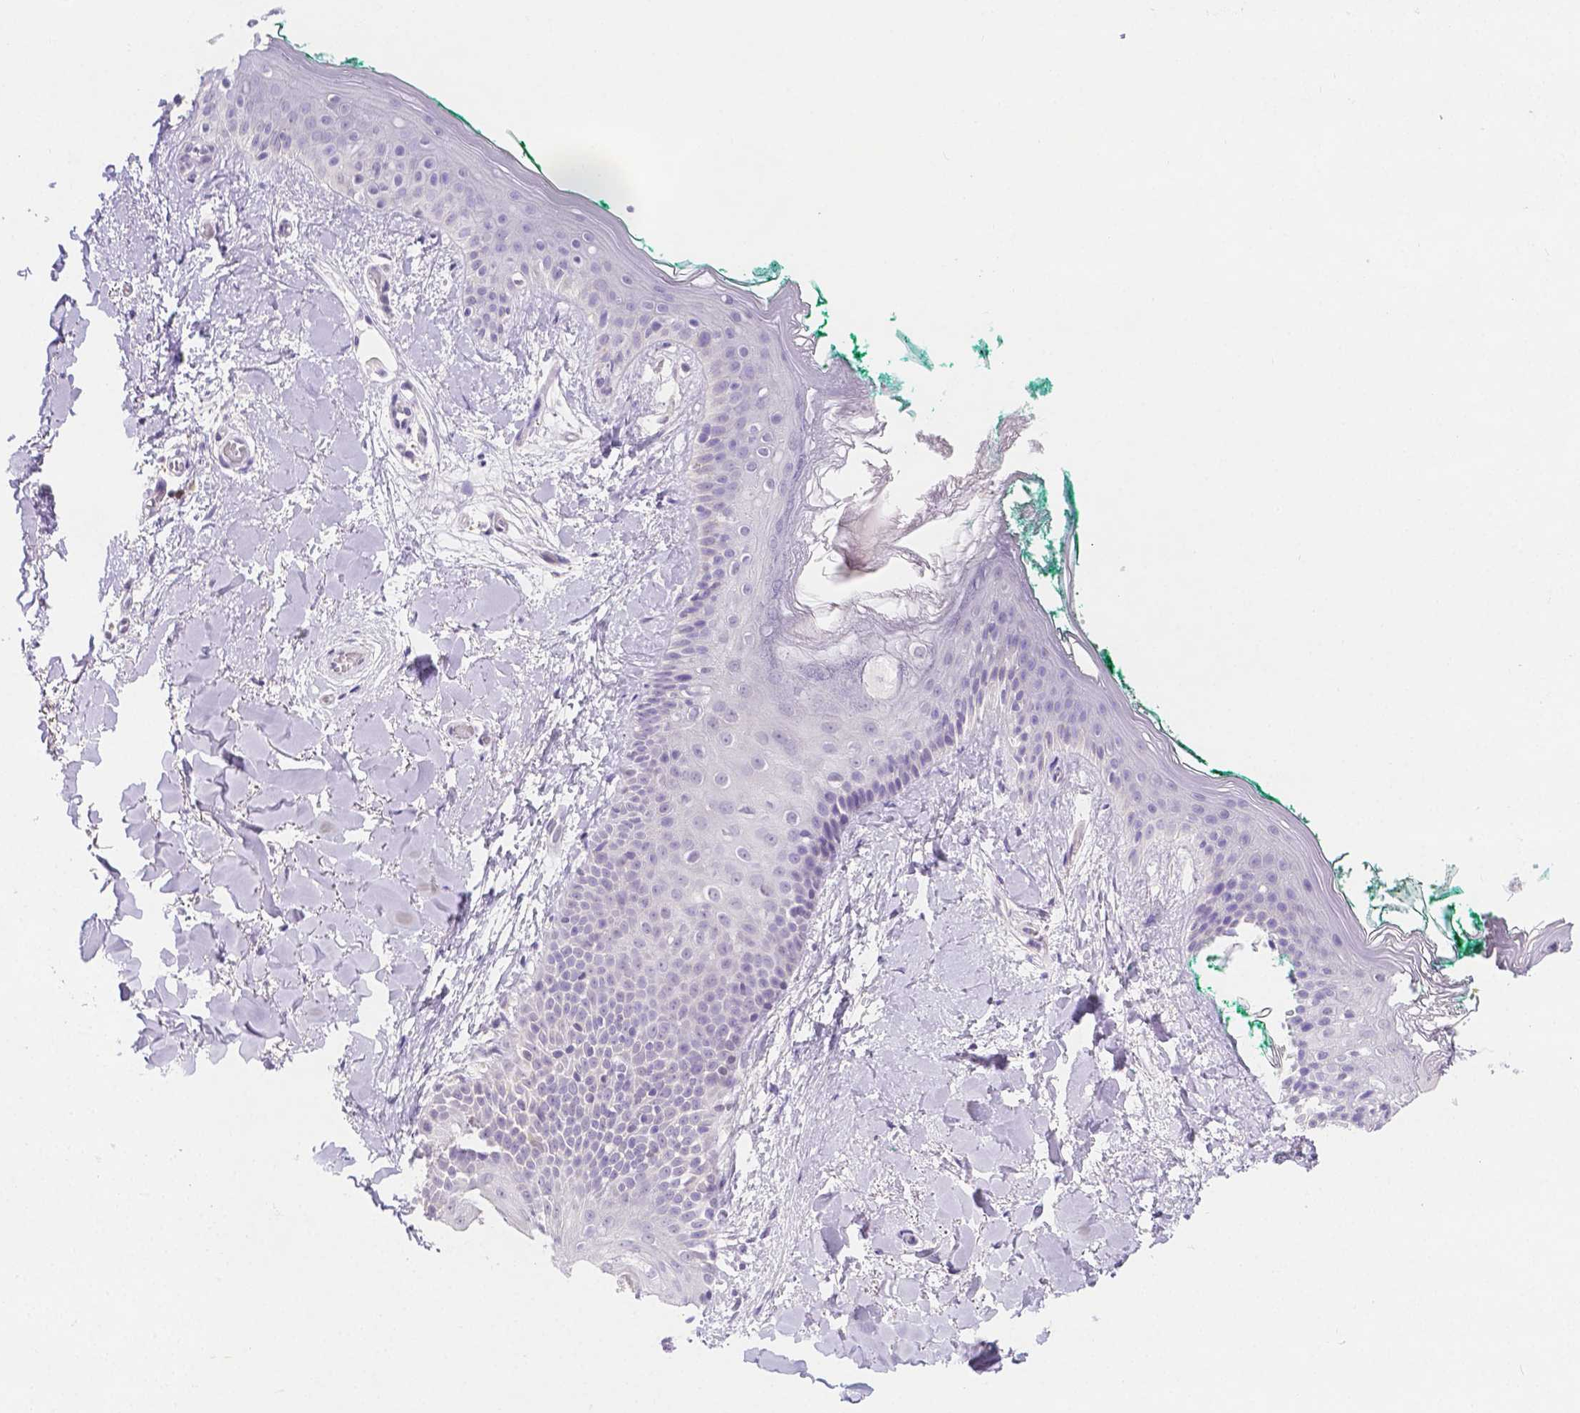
{"staining": {"intensity": "negative", "quantity": "none", "location": "none"}, "tissue": "skin", "cell_type": "Fibroblasts", "image_type": "normal", "snomed": [{"axis": "morphology", "description": "Normal tissue, NOS"}, {"axis": "topography", "description": "Skin"}], "caption": "Immunohistochemistry (IHC) histopathology image of normal skin: skin stained with DAB (3,3'-diaminobenzidine) exhibits no significant protein expression in fibroblasts. (DAB (3,3'-diaminobenzidine) immunohistochemistry (IHC), high magnification).", "gene": "SGTB", "patient": {"sex": "female", "age": 34}}